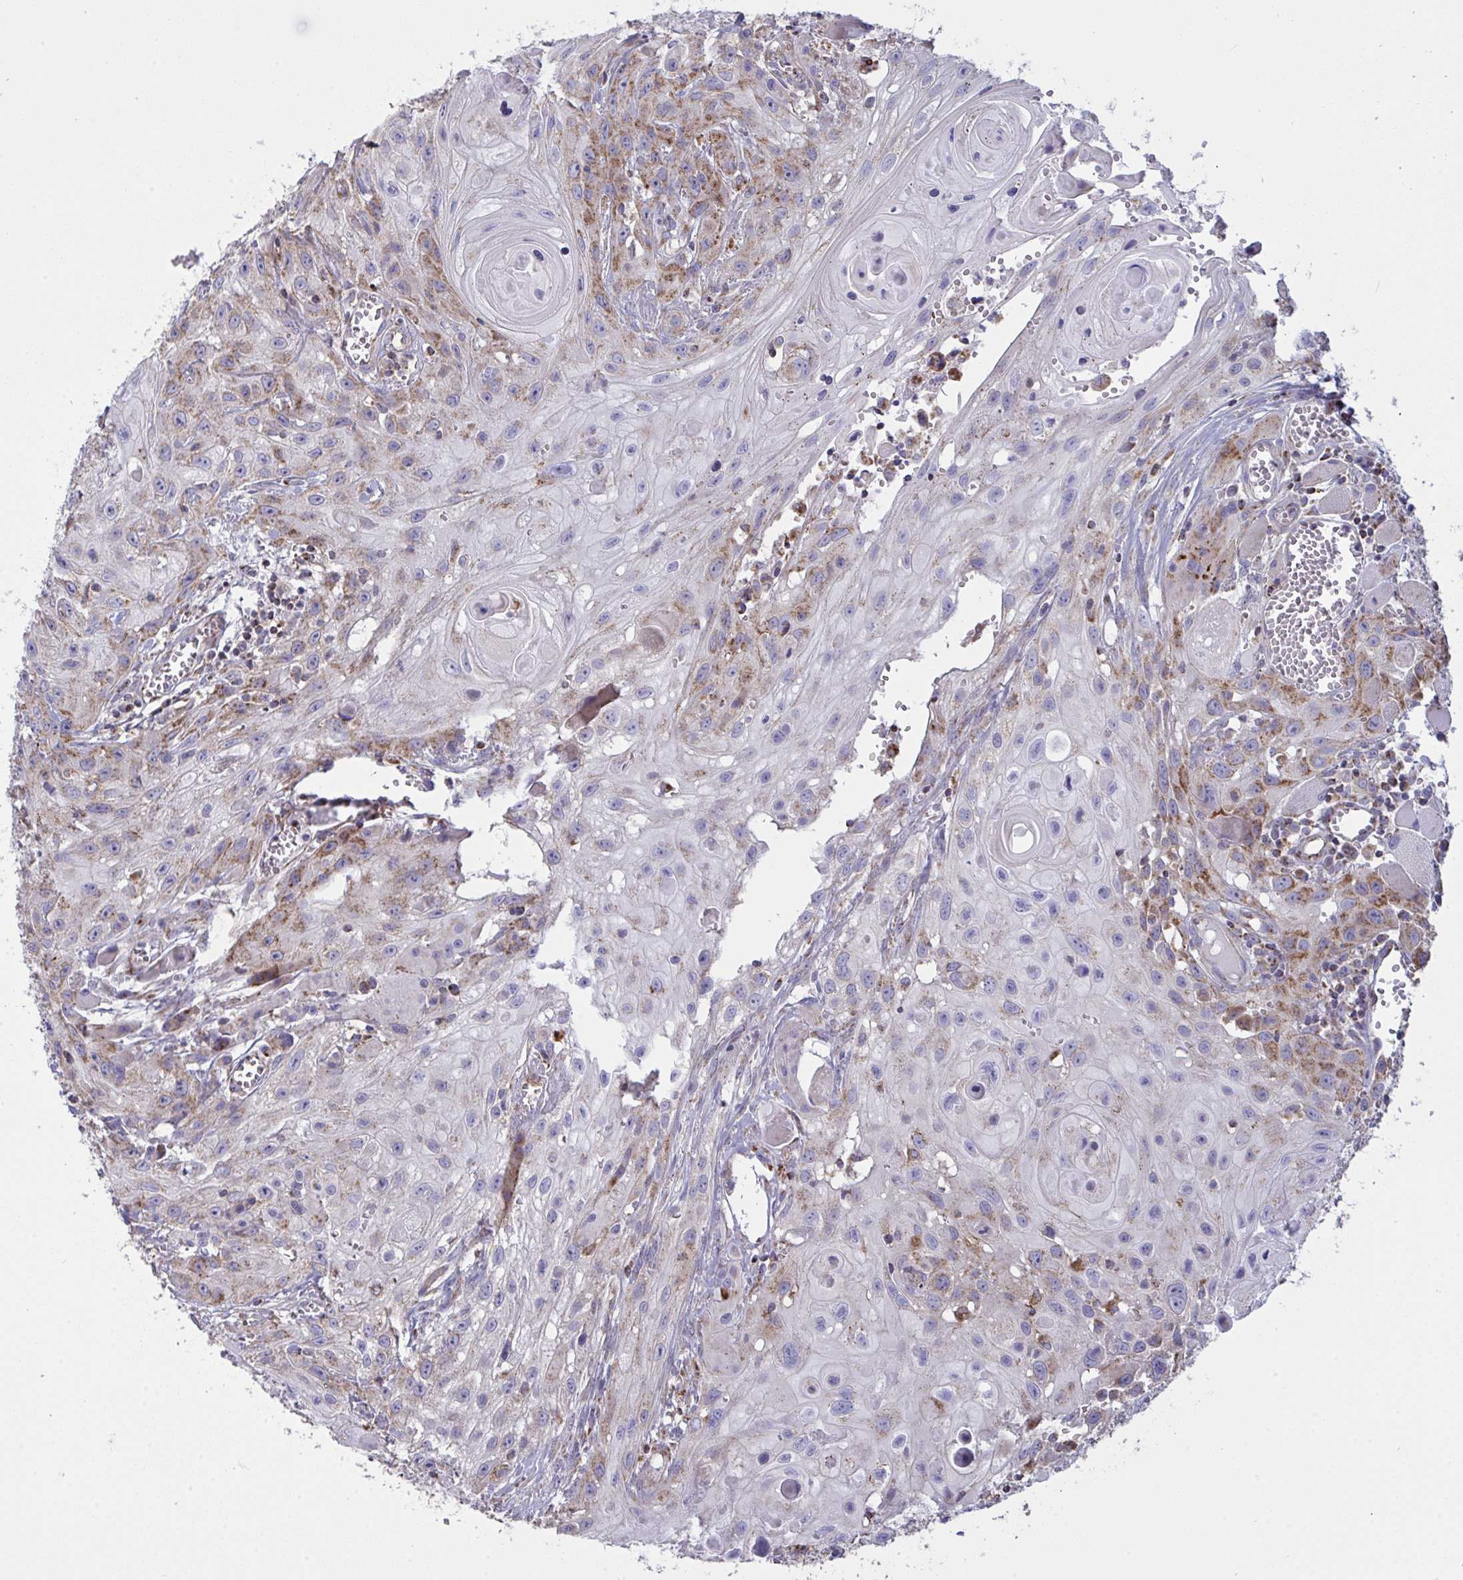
{"staining": {"intensity": "moderate", "quantity": "25%-75%", "location": "cytoplasmic/membranous"}, "tissue": "head and neck cancer", "cell_type": "Tumor cells", "image_type": "cancer", "snomed": [{"axis": "morphology", "description": "Squamous cell carcinoma, NOS"}, {"axis": "topography", "description": "Oral tissue"}, {"axis": "topography", "description": "Head-Neck"}], "caption": "DAB immunohistochemical staining of head and neck cancer (squamous cell carcinoma) shows moderate cytoplasmic/membranous protein positivity in about 25%-75% of tumor cells.", "gene": "MICOS10", "patient": {"sex": "male", "age": 58}}